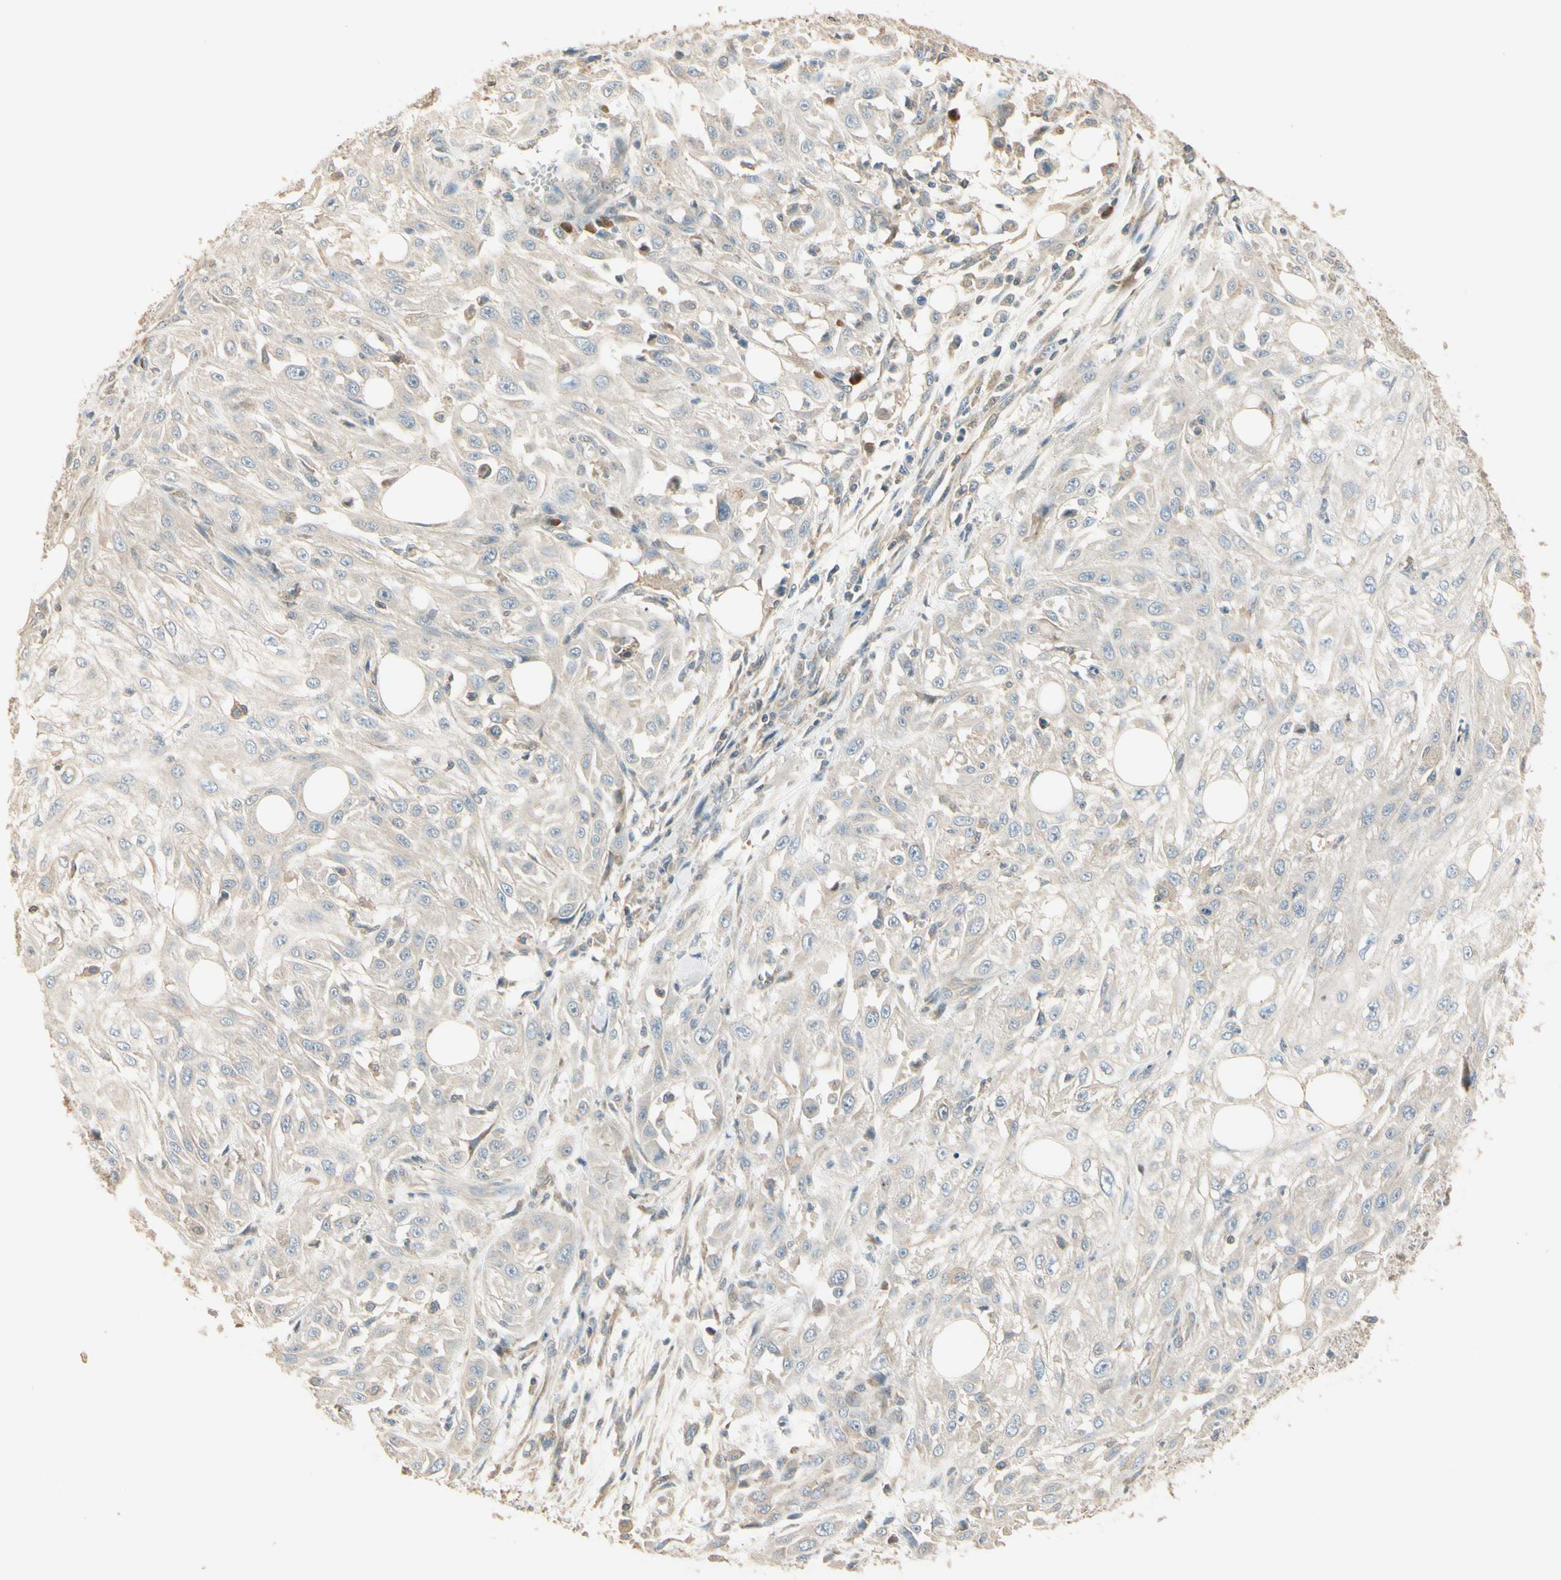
{"staining": {"intensity": "weak", "quantity": "<25%", "location": "cytoplasmic/membranous"}, "tissue": "skin cancer", "cell_type": "Tumor cells", "image_type": "cancer", "snomed": [{"axis": "morphology", "description": "Squamous cell carcinoma, NOS"}, {"axis": "topography", "description": "Skin"}], "caption": "Protein analysis of skin cancer (squamous cell carcinoma) shows no significant positivity in tumor cells.", "gene": "PLXNA1", "patient": {"sex": "male", "age": 75}}